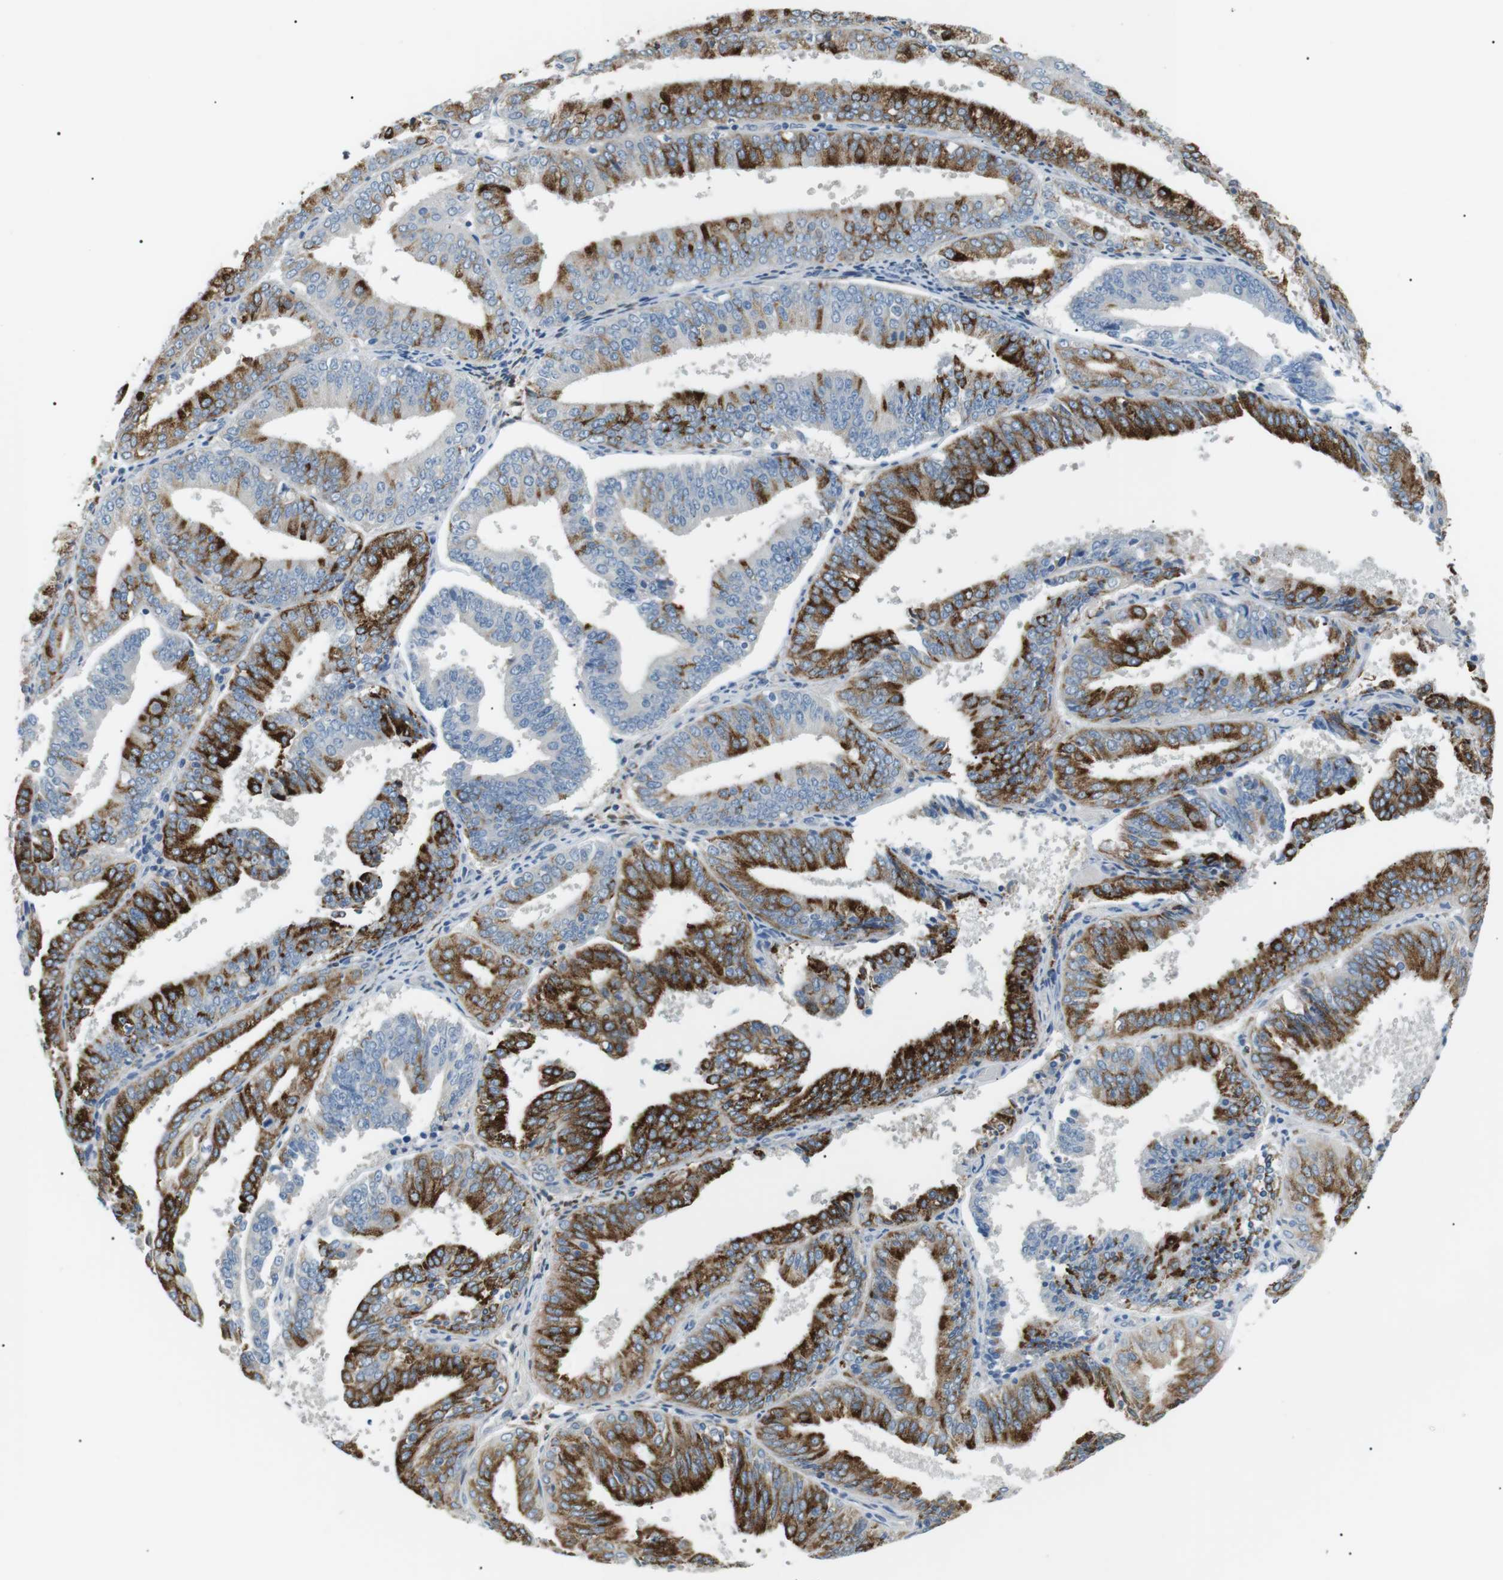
{"staining": {"intensity": "moderate", "quantity": "25%-75%", "location": "cytoplasmic/membranous"}, "tissue": "endometrial cancer", "cell_type": "Tumor cells", "image_type": "cancer", "snomed": [{"axis": "morphology", "description": "Adenocarcinoma, NOS"}, {"axis": "topography", "description": "Endometrium"}], "caption": "Immunohistochemical staining of human endometrial cancer reveals medium levels of moderate cytoplasmic/membranous staining in approximately 25%-75% of tumor cells.", "gene": "CDH26", "patient": {"sex": "female", "age": 63}}